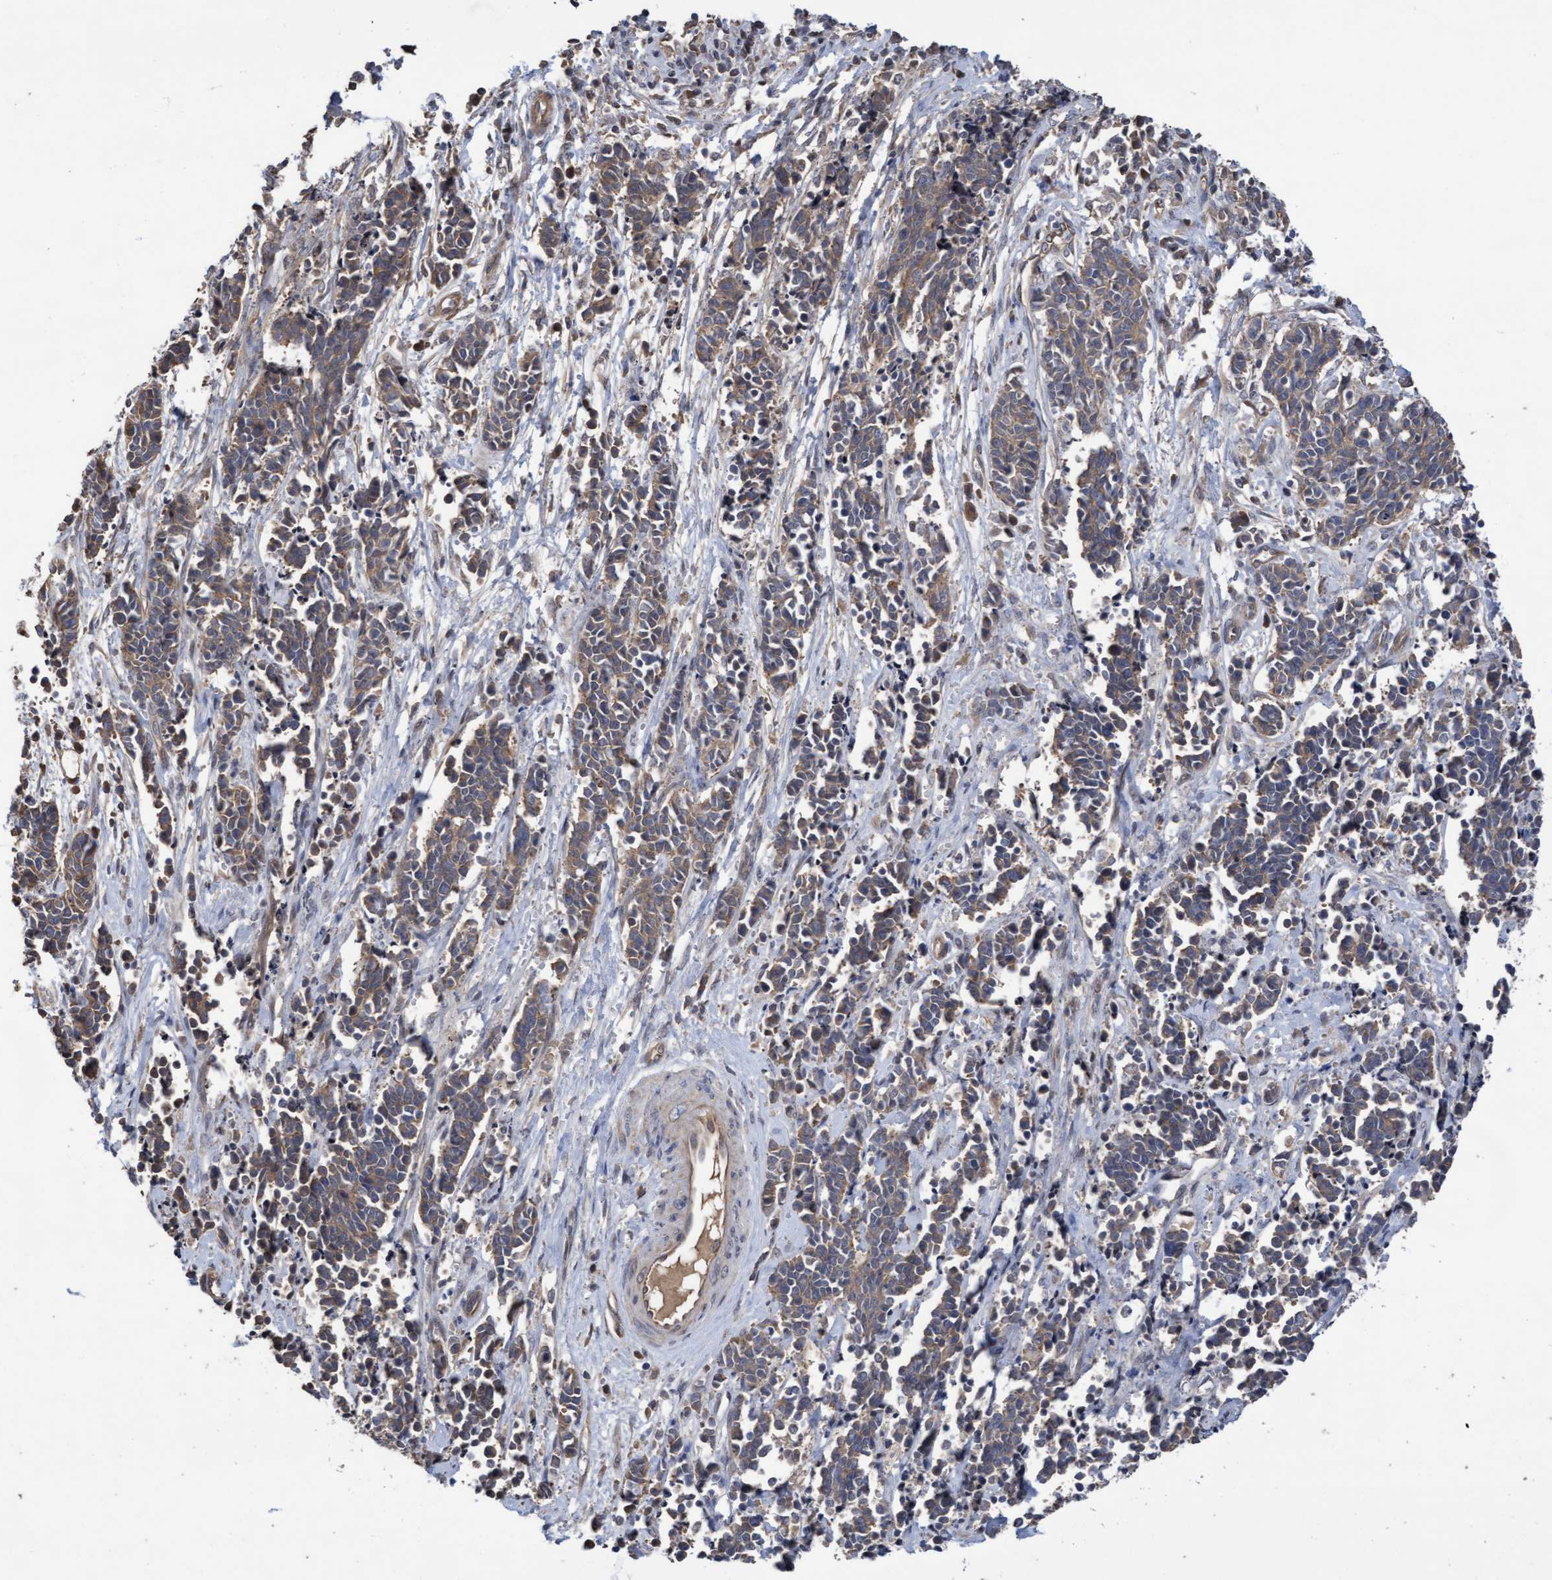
{"staining": {"intensity": "weak", "quantity": ">75%", "location": "cytoplasmic/membranous"}, "tissue": "cervical cancer", "cell_type": "Tumor cells", "image_type": "cancer", "snomed": [{"axis": "morphology", "description": "Squamous cell carcinoma, NOS"}, {"axis": "topography", "description": "Cervix"}], "caption": "Cervical cancer (squamous cell carcinoma) stained with DAB immunohistochemistry exhibits low levels of weak cytoplasmic/membranous staining in about >75% of tumor cells. (Stains: DAB in brown, nuclei in blue, Microscopy: brightfield microscopy at high magnification).", "gene": "COBL", "patient": {"sex": "female", "age": 35}}